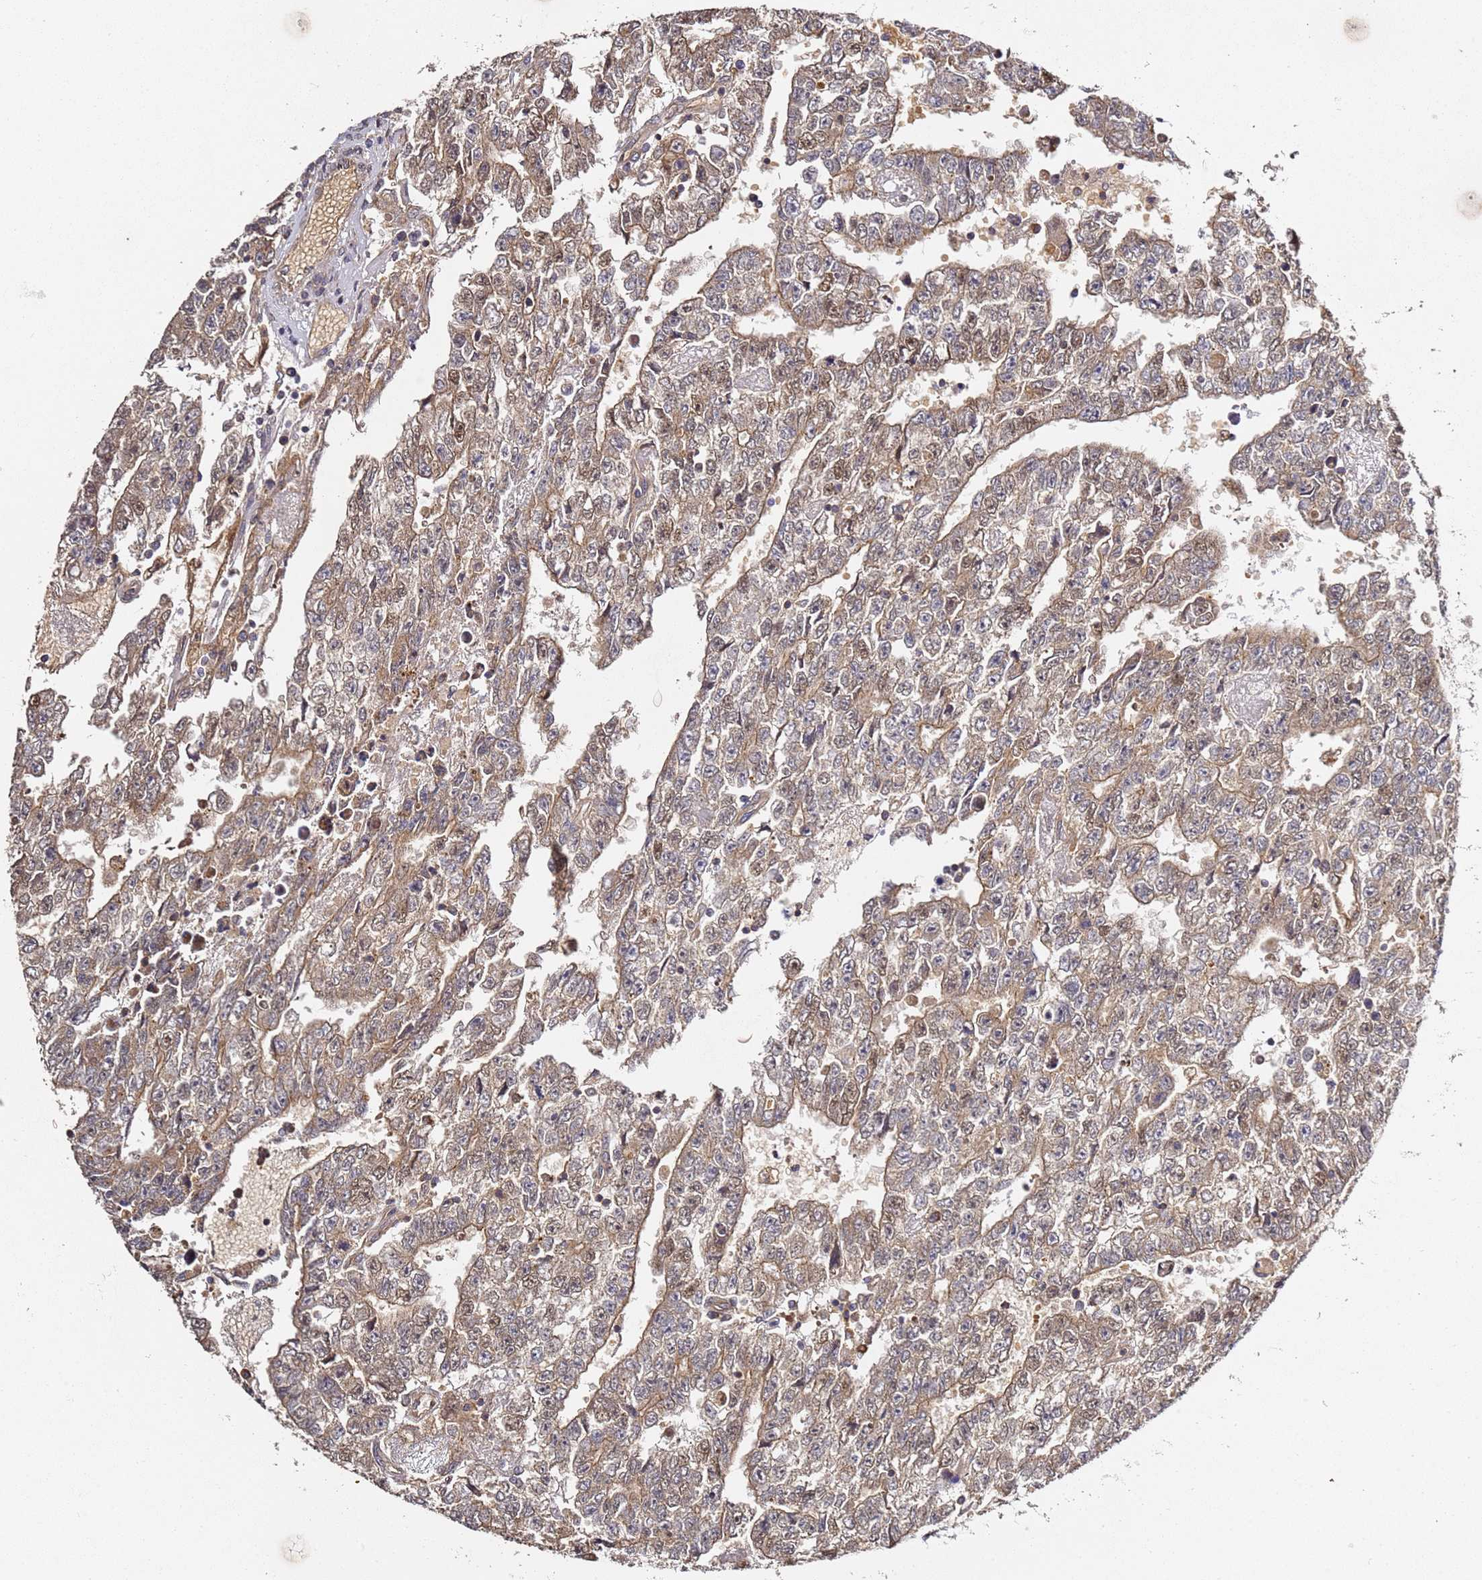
{"staining": {"intensity": "moderate", "quantity": ">75%", "location": "cytoplasmic/membranous"}, "tissue": "testis cancer", "cell_type": "Tumor cells", "image_type": "cancer", "snomed": [{"axis": "morphology", "description": "Carcinoma, Embryonal, NOS"}, {"axis": "topography", "description": "Testis"}], "caption": "The micrograph reveals immunohistochemical staining of testis cancer. There is moderate cytoplasmic/membranous staining is seen in about >75% of tumor cells.", "gene": "OSBPL2", "patient": {"sex": "male", "age": 25}}